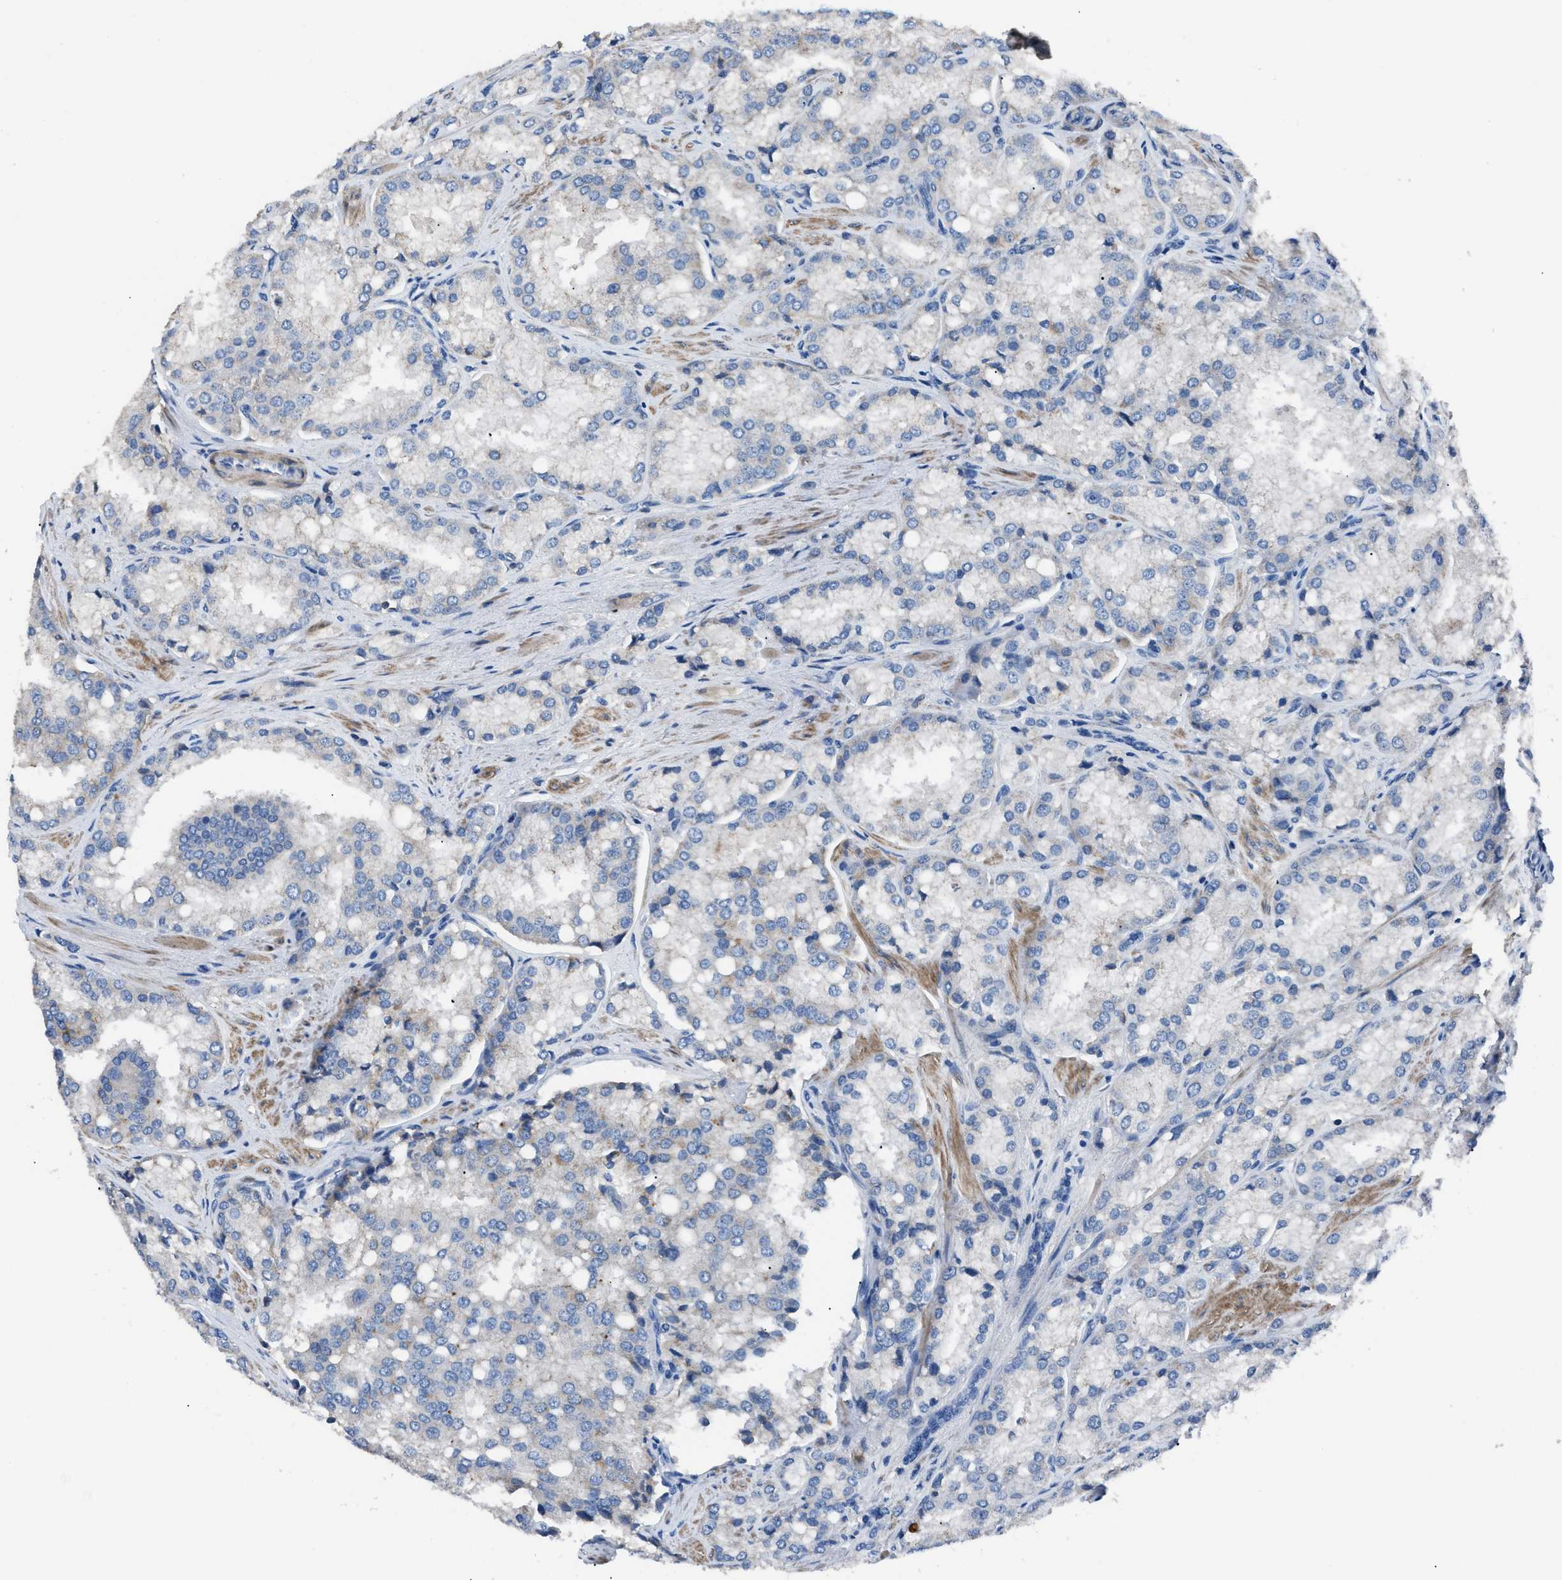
{"staining": {"intensity": "negative", "quantity": "none", "location": "none"}, "tissue": "prostate cancer", "cell_type": "Tumor cells", "image_type": "cancer", "snomed": [{"axis": "morphology", "description": "Adenocarcinoma, High grade"}, {"axis": "topography", "description": "Prostate"}], "caption": "Tumor cells show no significant protein positivity in adenocarcinoma (high-grade) (prostate).", "gene": "SGCZ", "patient": {"sex": "male", "age": 50}}